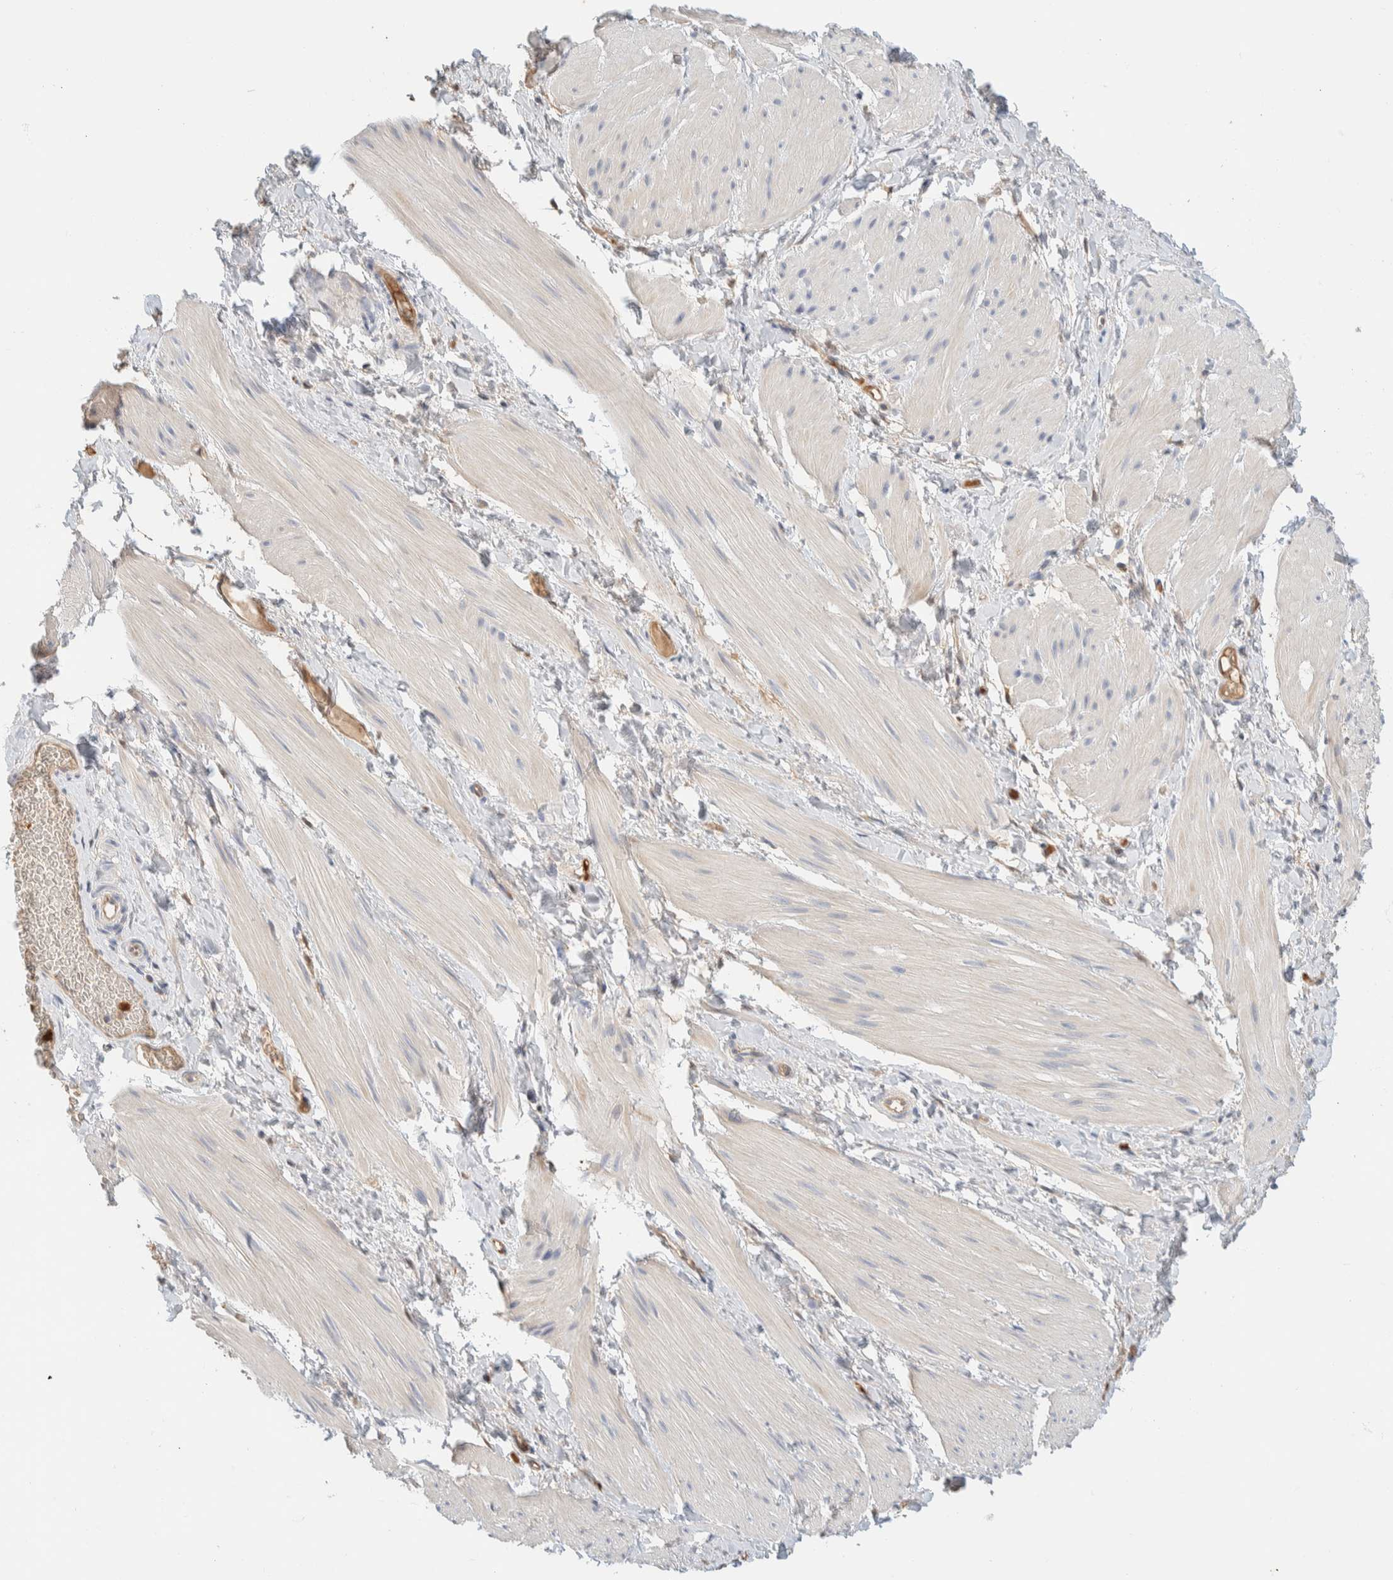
{"staining": {"intensity": "negative", "quantity": "none", "location": "none"}, "tissue": "smooth muscle", "cell_type": "Smooth muscle cells", "image_type": "normal", "snomed": [{"axis": "morphology", "description": "Normal tissue, NOS"}, {"axis": "topography", "description": "Smooth muscle"}], "caption": "This is an immunohistochemistry (IHC) photomicrograph of unremarkable smooth muscle. There is no expression in smooth muscle cells.", "gene": "SETD4", "patient": {"sex": "male", "age": 16}}